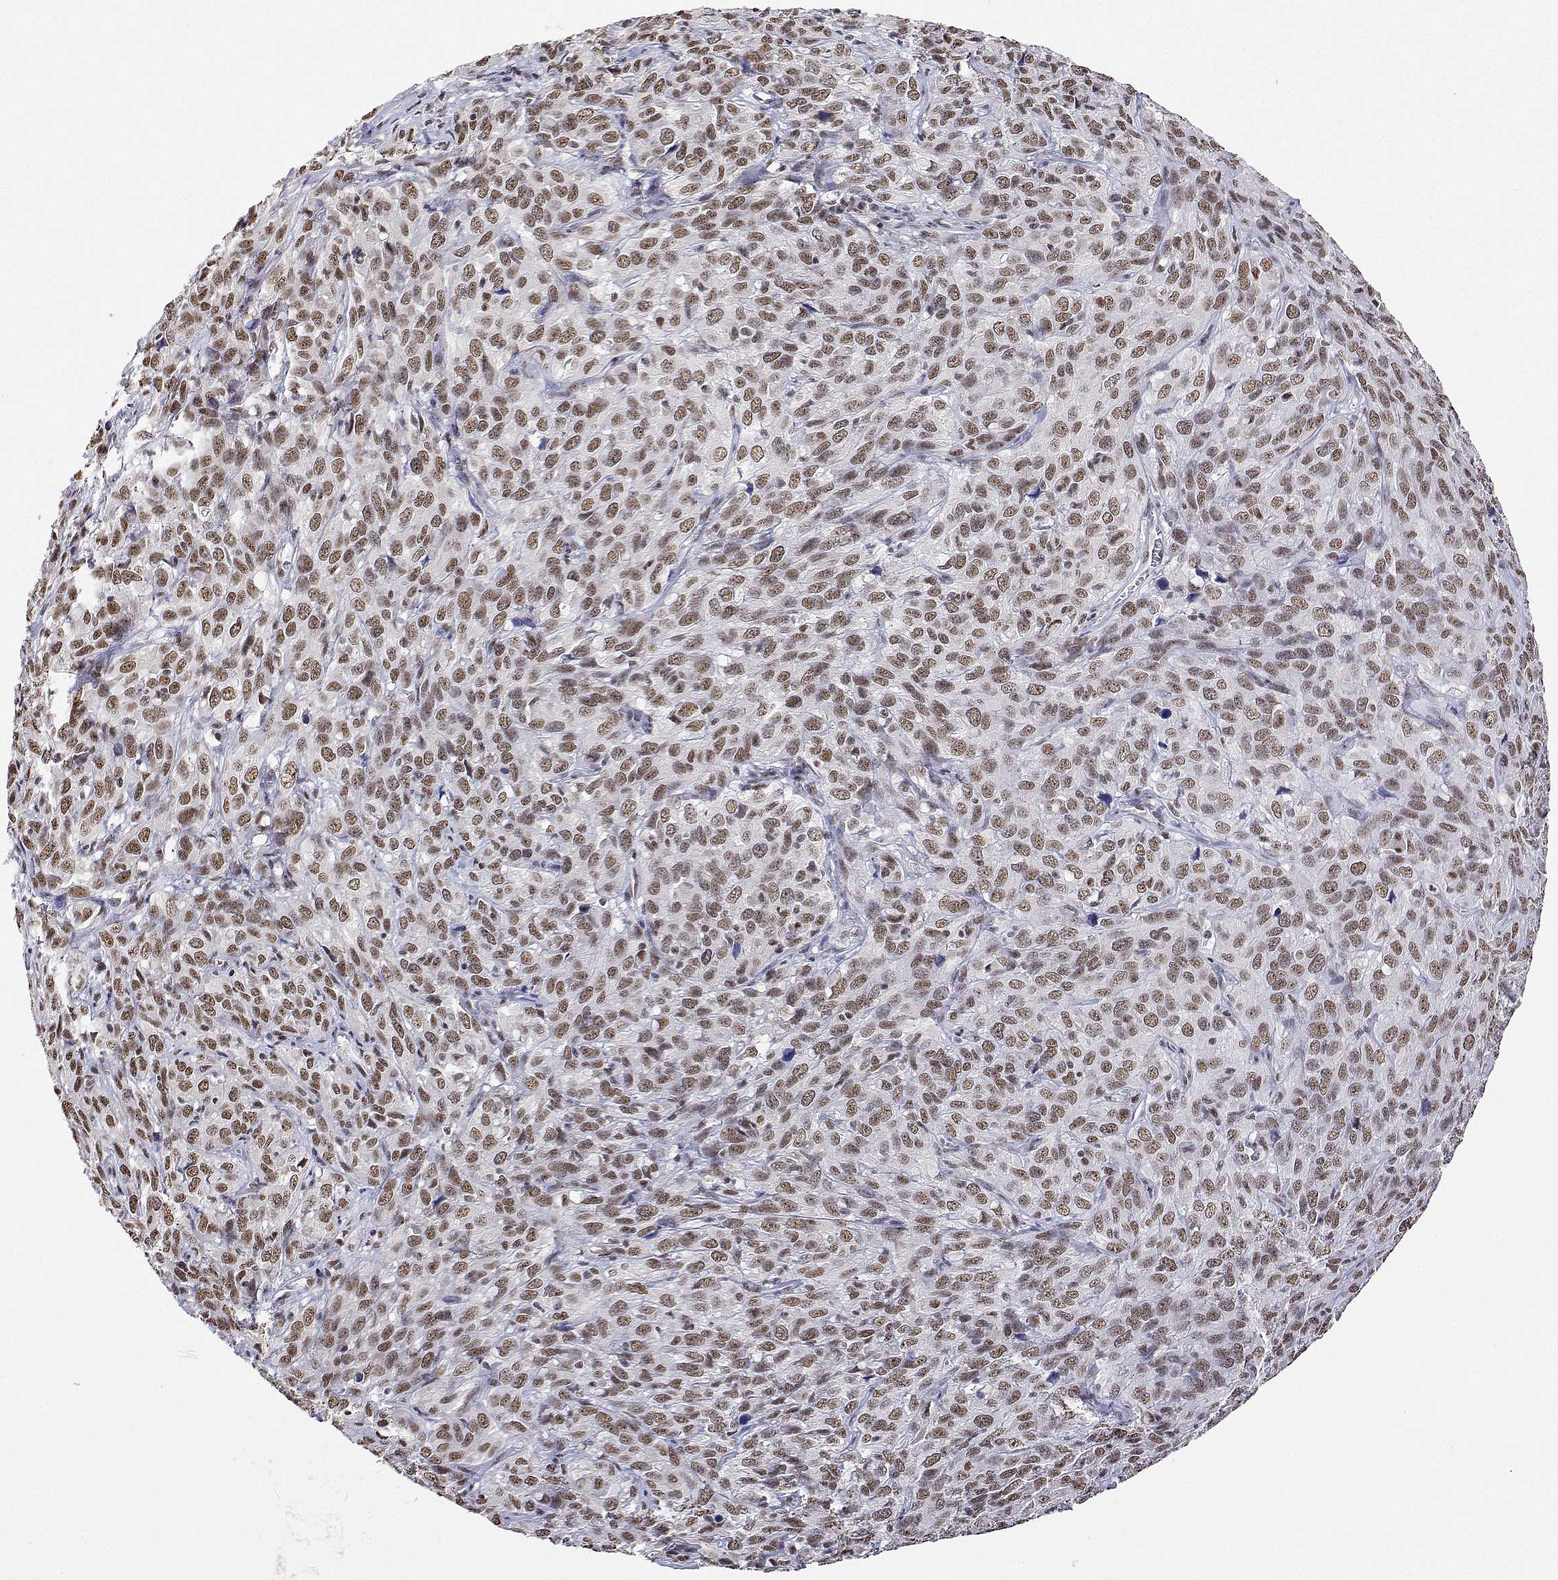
{"staining": {"intensity": "moderate", "quantity": ">75%", "location": "nuclear"}, "tissue": "cervical cancer", "cell_type": "Tumor cells", "image_type": "cancer", "snomed": [{"axis": "morphology", "description": "Squamous cell carcinoma, NOS"}, {"axis": "topography", "description": "Cervix"}], "caption": "Tumor cells show moderate nuclear expression in approximately >75% of cells in cervical squamous cell carcinoma.", "gene": "ADAR", "patient": {"sex": "female", "age": 51}}